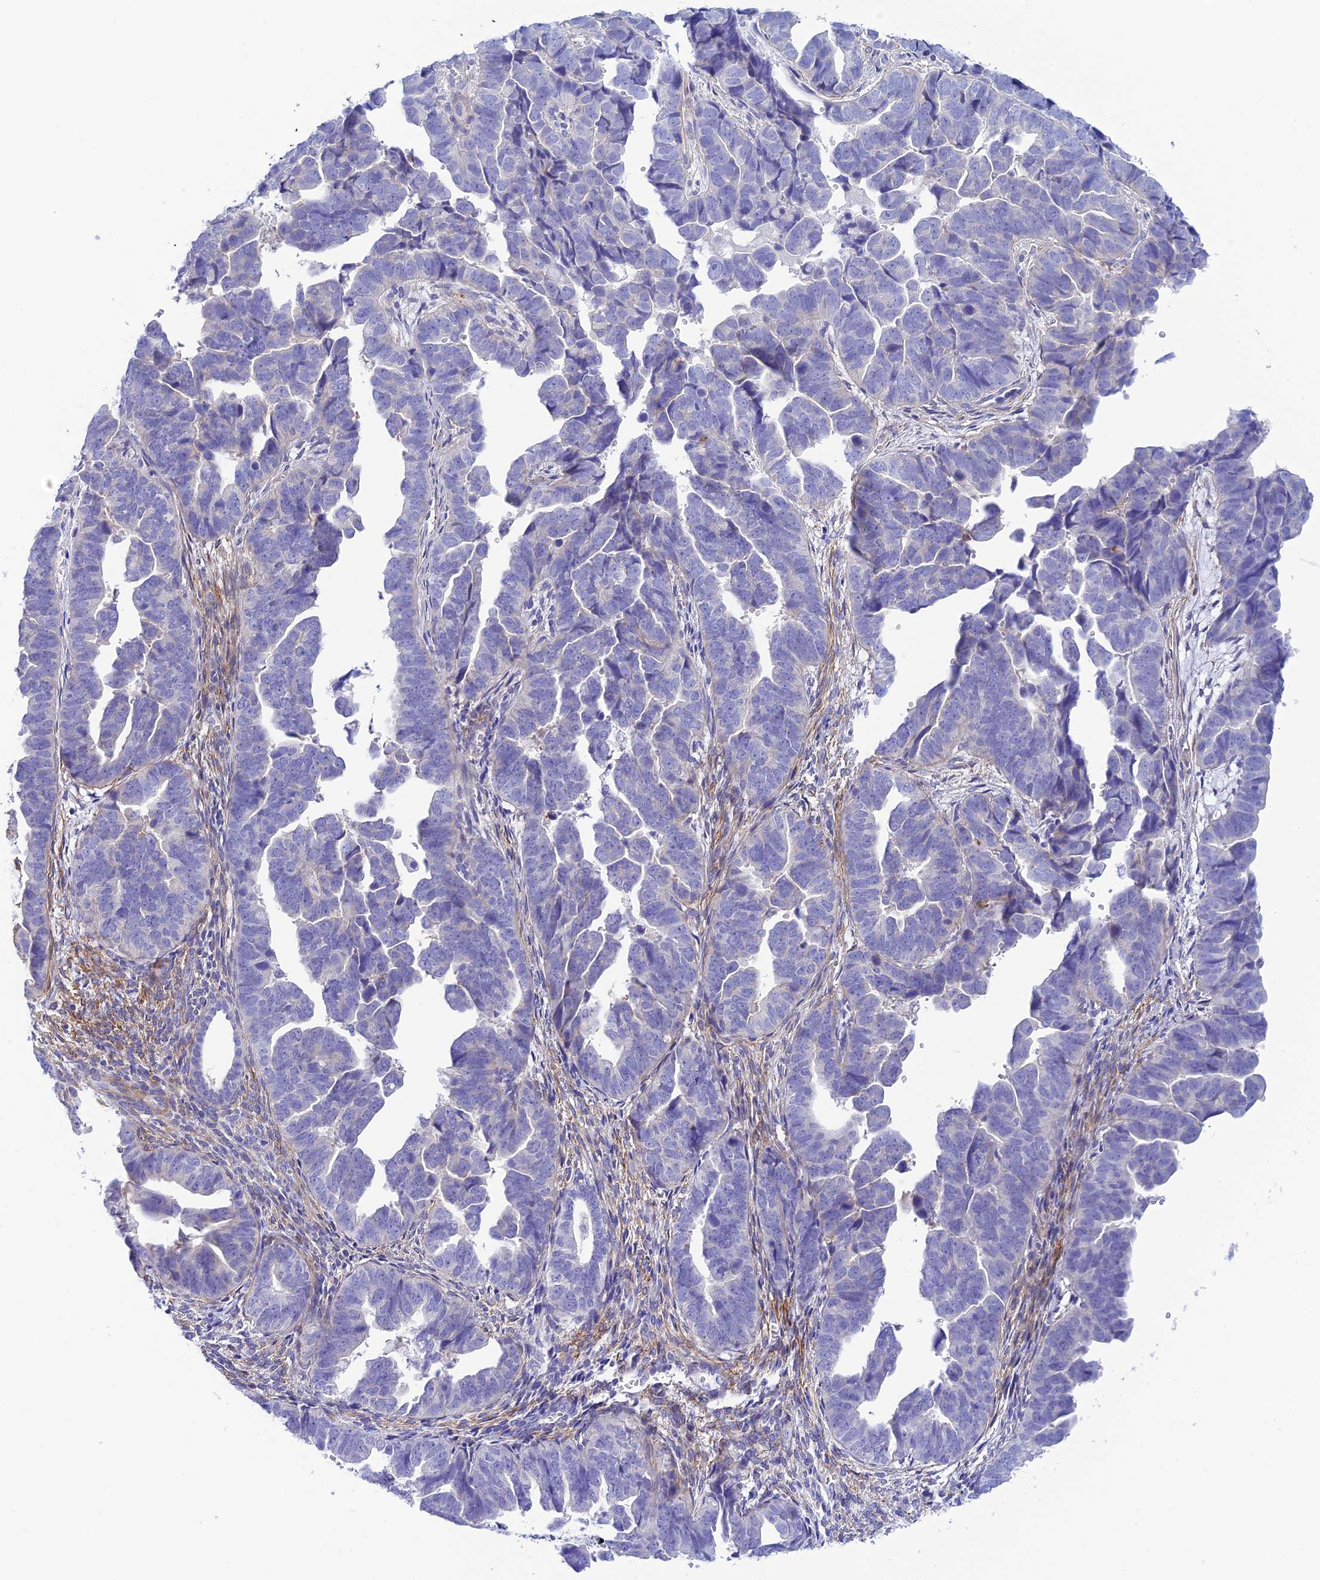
{"staining": {"intensity": "negative", "quantity": "none", "location": "none"}, "tissue": "endometrial cancer", "cell_type": "Tumor cells", "image_type": "cancer", "snomed": [{"axis": "morphology", "description": "Adenocarcinoma, NOS"}, {"axis": "topography", "description": "Endometrium"}], "caption": "DAB (3,3'-diaminobenzidine) immunohistochemical staining of human endometrial cancer shows no significant positivity in tumor cells.", "gene": "ZDHHC16", "patient": {"sex": "female", "age": 75}}